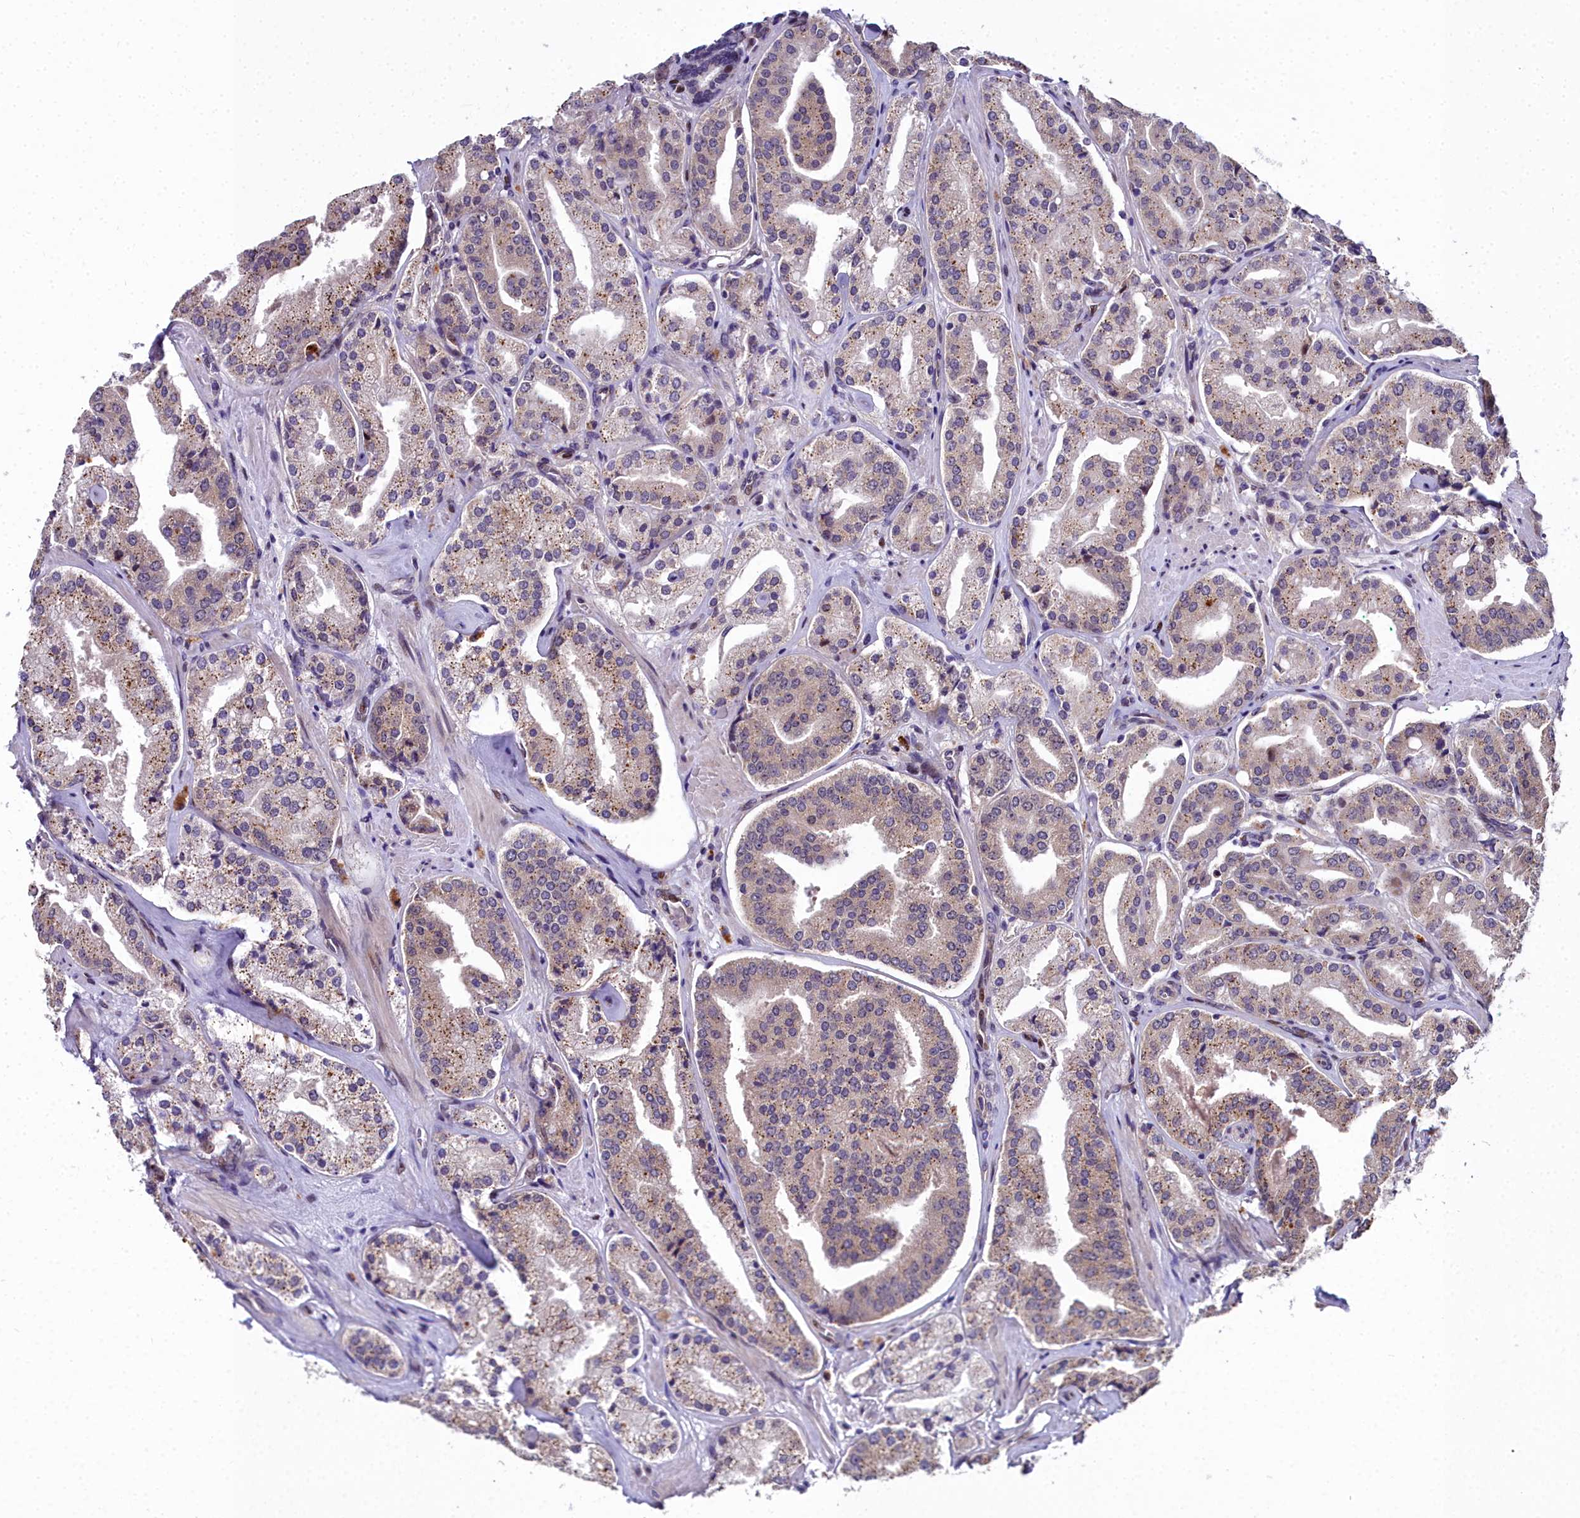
{"staining": {"intensity": "weak", "quantity": "25%-75%", "location": "cytoplasmic/membranous"}, "tissue": "prostate cancer", "cell_type": "Tumor cells", "image_type": "cancer", "snomed": [{"axis": "morphology", "description": "Adenocarcinoma, High grade"}, {"axis": "topography", "description": "Prostate"}], "caption": "Immunohistochemistry micrograph of neoplastic tissue: human prostate cancer stained using immunohistochemistry (IHC) shows low levels of weak protein expression localized specifically in the cytoplasmic/membranous of tumor cells, appearing as a cytoplasmic/membranous brown color.", "gene": "AP1M1", "patient": {"sex": "male", "age": 63}}